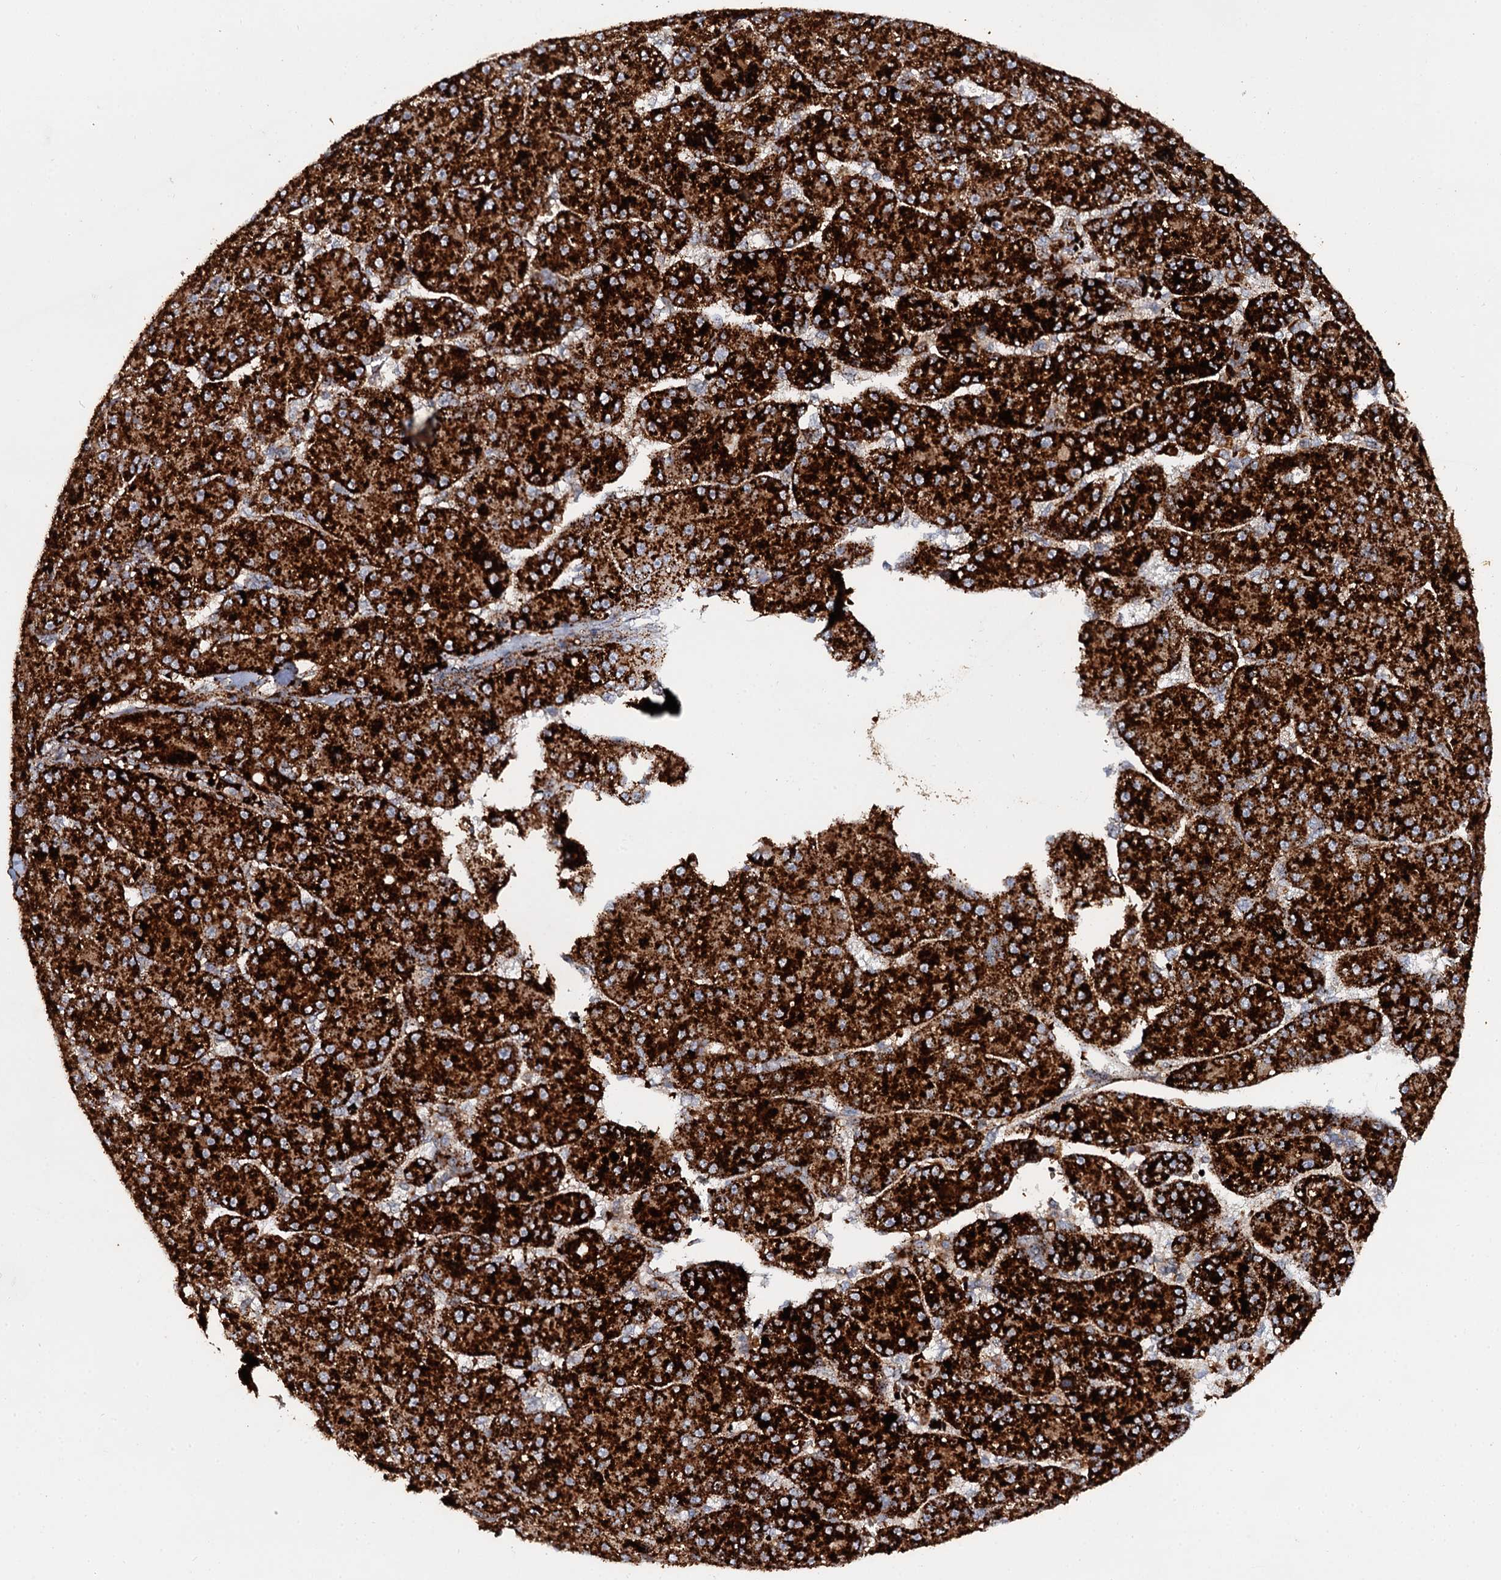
{"staining": {"intensity": "strong", "quantity": ">75%", "location": "cytoplasmic/membranous"}, "tissue": "liver cancer", "cell_type": "Tumor cells", "image_type": "cancer", "snomed": [{"axis": "morphology", "description": "Carcinoma, Hepatocellular, NOS"}, {"axis": "topography", "description": "Liver"}], "caption": "Liver cancer (hepatocellular carcinoma) stained with DAB IHC displays high levels of strong cytoplasmic/membranous staining in about >75% of tumor cells.", "gene": "GBA1", "patient": {"sex": "male", "age": 67}}